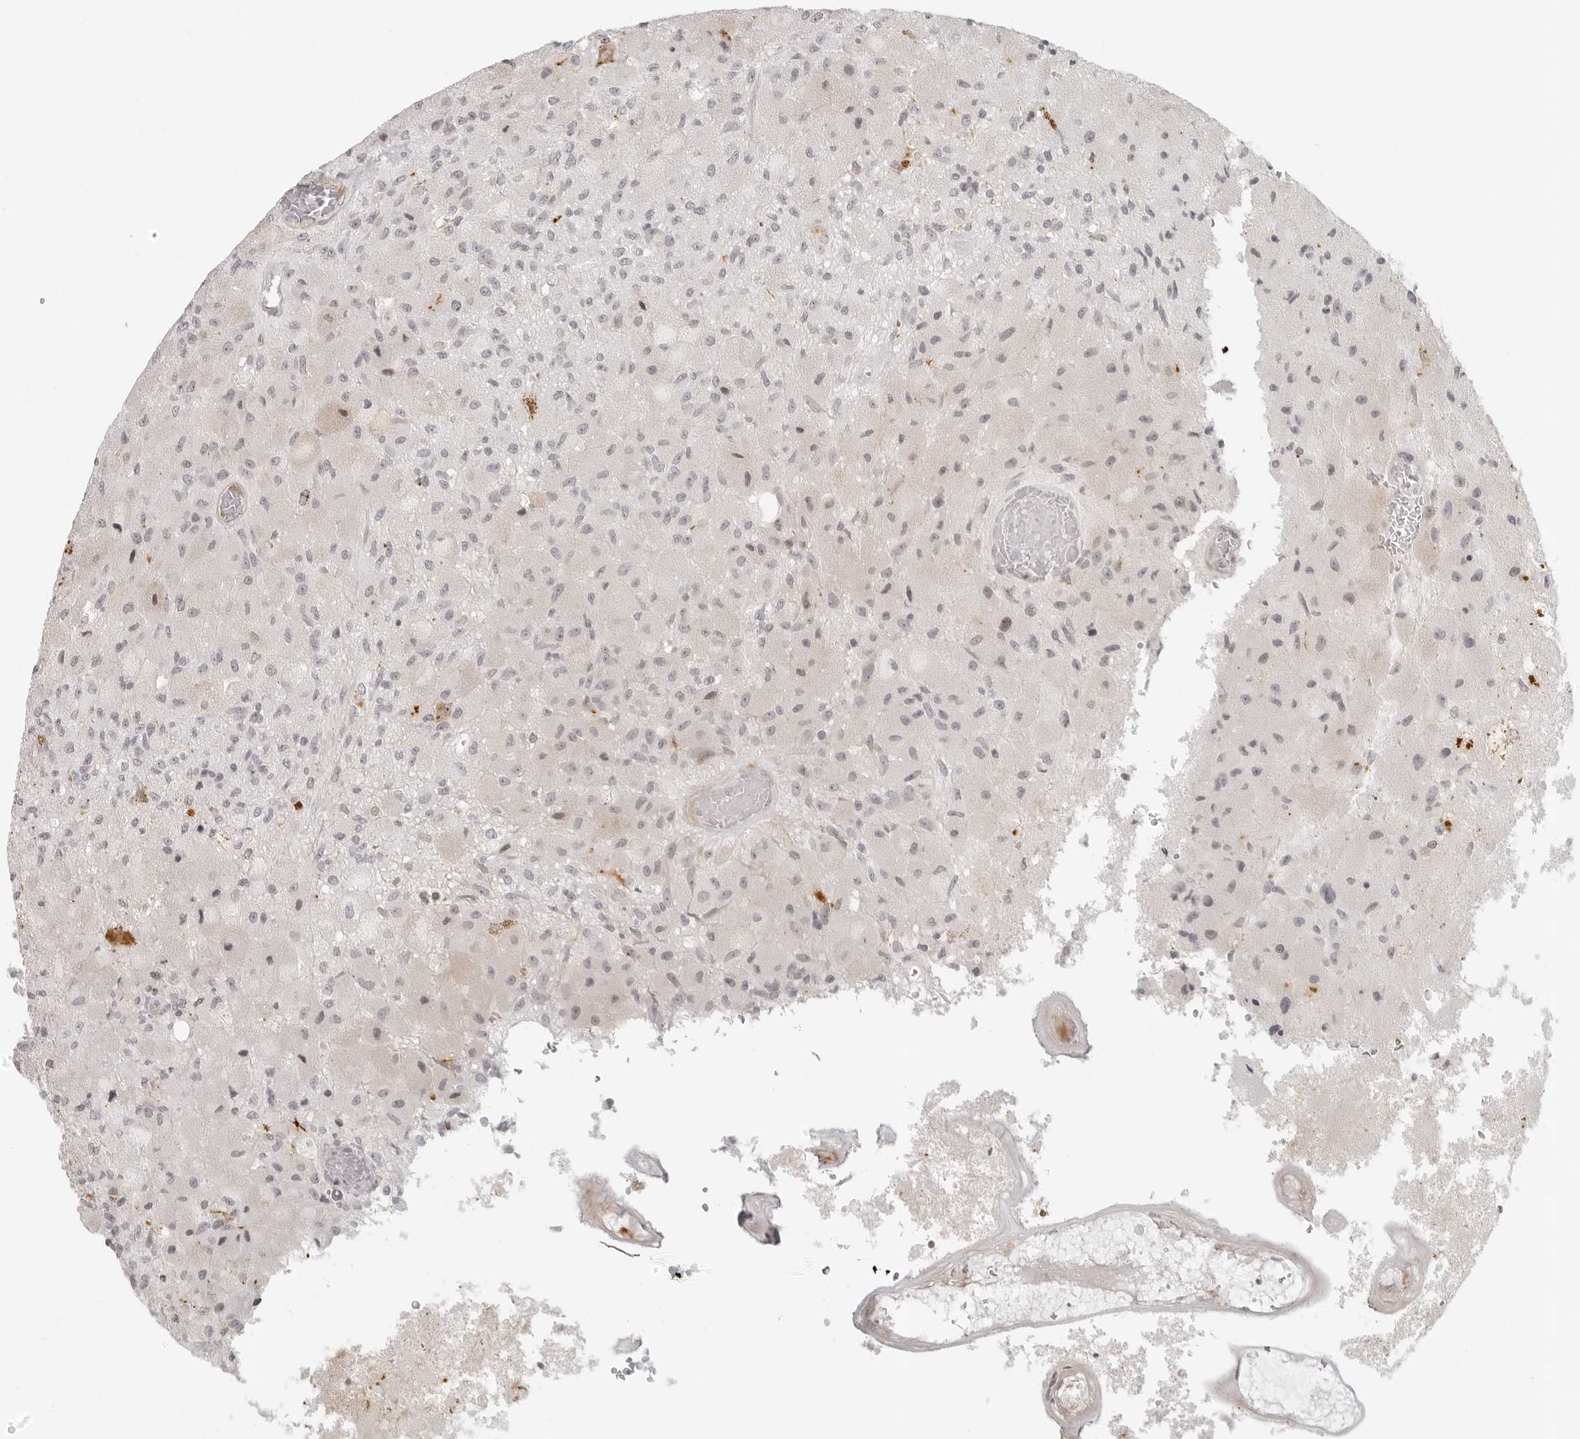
{"staining": {"intensity": "negative", "quantity": "none", "location": "none"}, "tissue": "glioma", "cell_type": "Tumor cells", "image_type": "cancer", "snomed": [{"axis": "morphology", "description": "Normal tissue, NOS"}, {"axis": "morphology", "description": "Glioma, malignant, High grade"}, {"axis": "topography", "description": "Cerebral cortex"}], "caption": "Tumor cells are negative for protein expression in human malignant high-grade glioma. (DAB IHC with hematoxylin counter stain).", "gene": "ZNF678", "patient": {"sex": "male", "age": 77}}